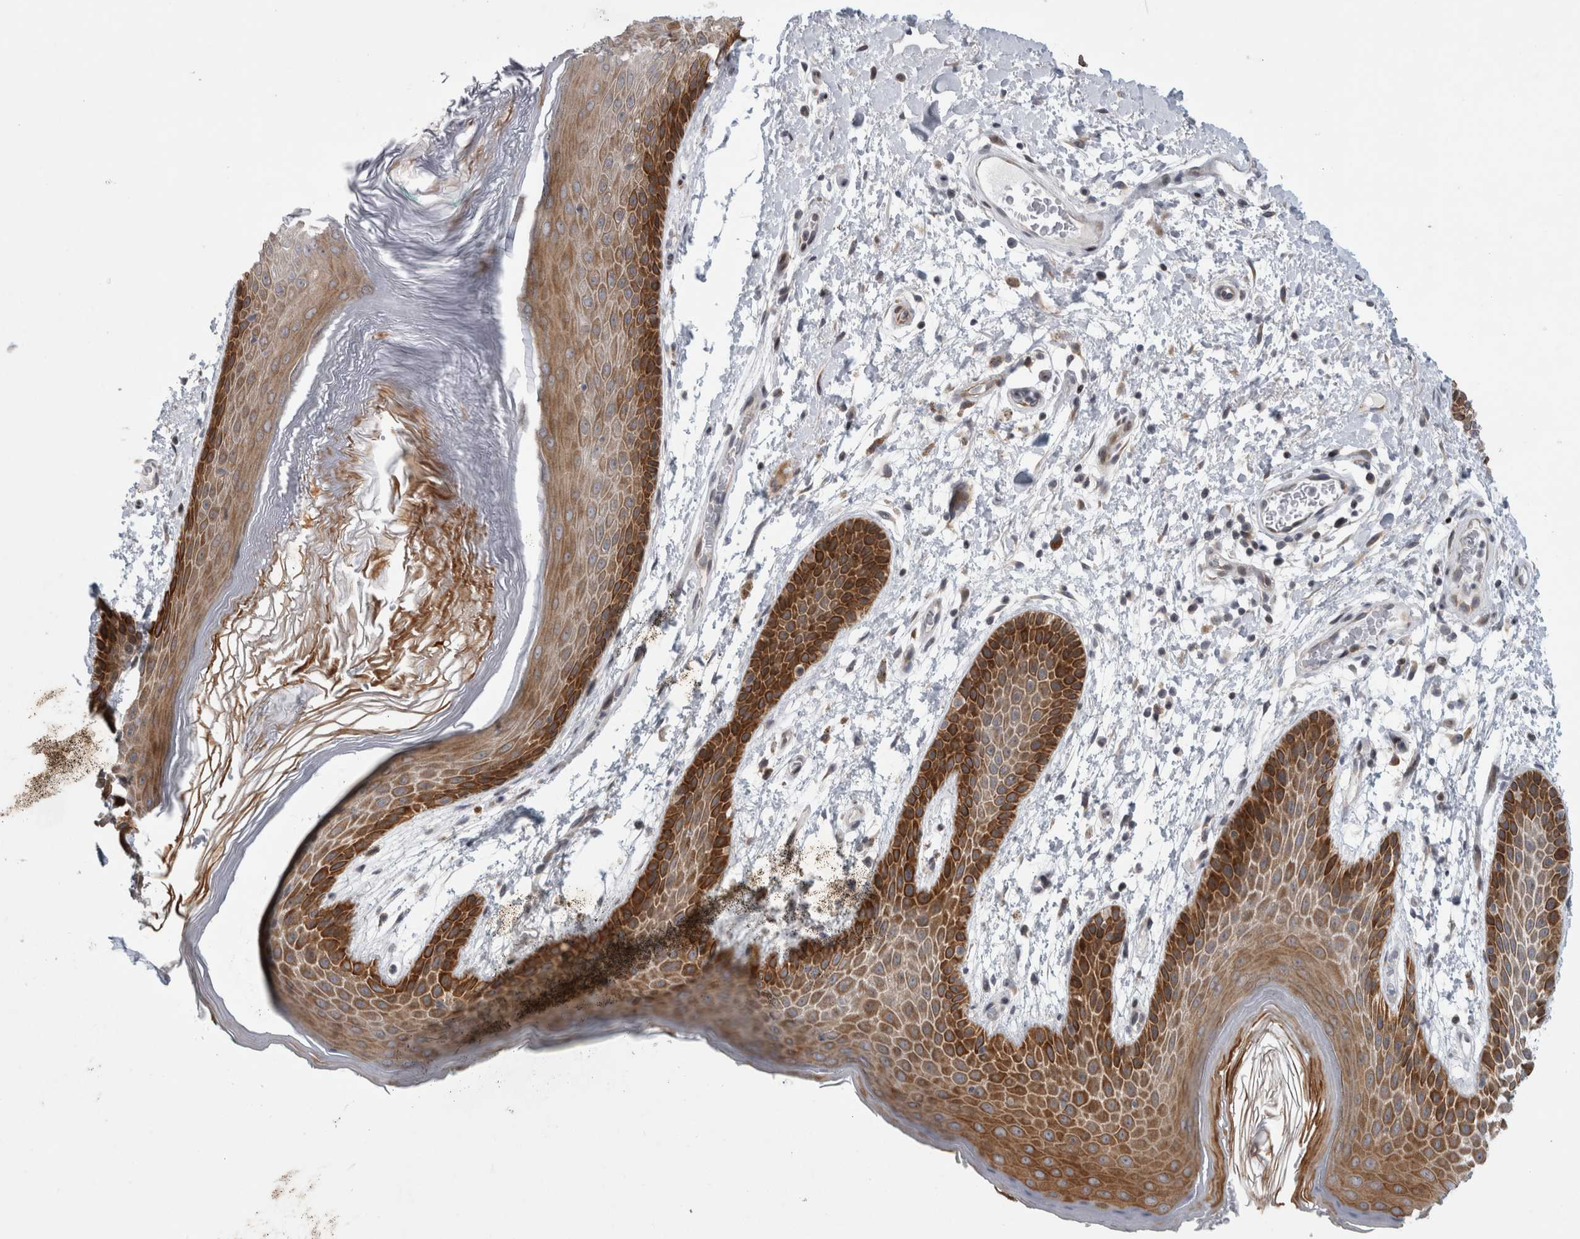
{"staining": {"intensity": "strong", "quantity": ">75%", "location": "cytoplasmic/membranous"}, "tissue": "skin", "cell_type": "Epidermal cells", "image_type": "normal", "snomed": [{"axis": "morphology", "description": "Normal tissue, NOS"}, {"axis": "topography", "description": "Anal"}], "caption": "IHC staining of unremarkable skin, which reveals high levels of strong cytoplasmic/membranous expression in approximately >75% of epidermal cells indicating strong cytoplasmic/membranous protein positivity. The staining was performed using DAB (3,3'-diaminobenzidine) (brown) for protein detection and nuclei were counterstained in hematoxylin (blue).", "gene": "UTP25", "patient": {"sex": "male", "age": 74}}